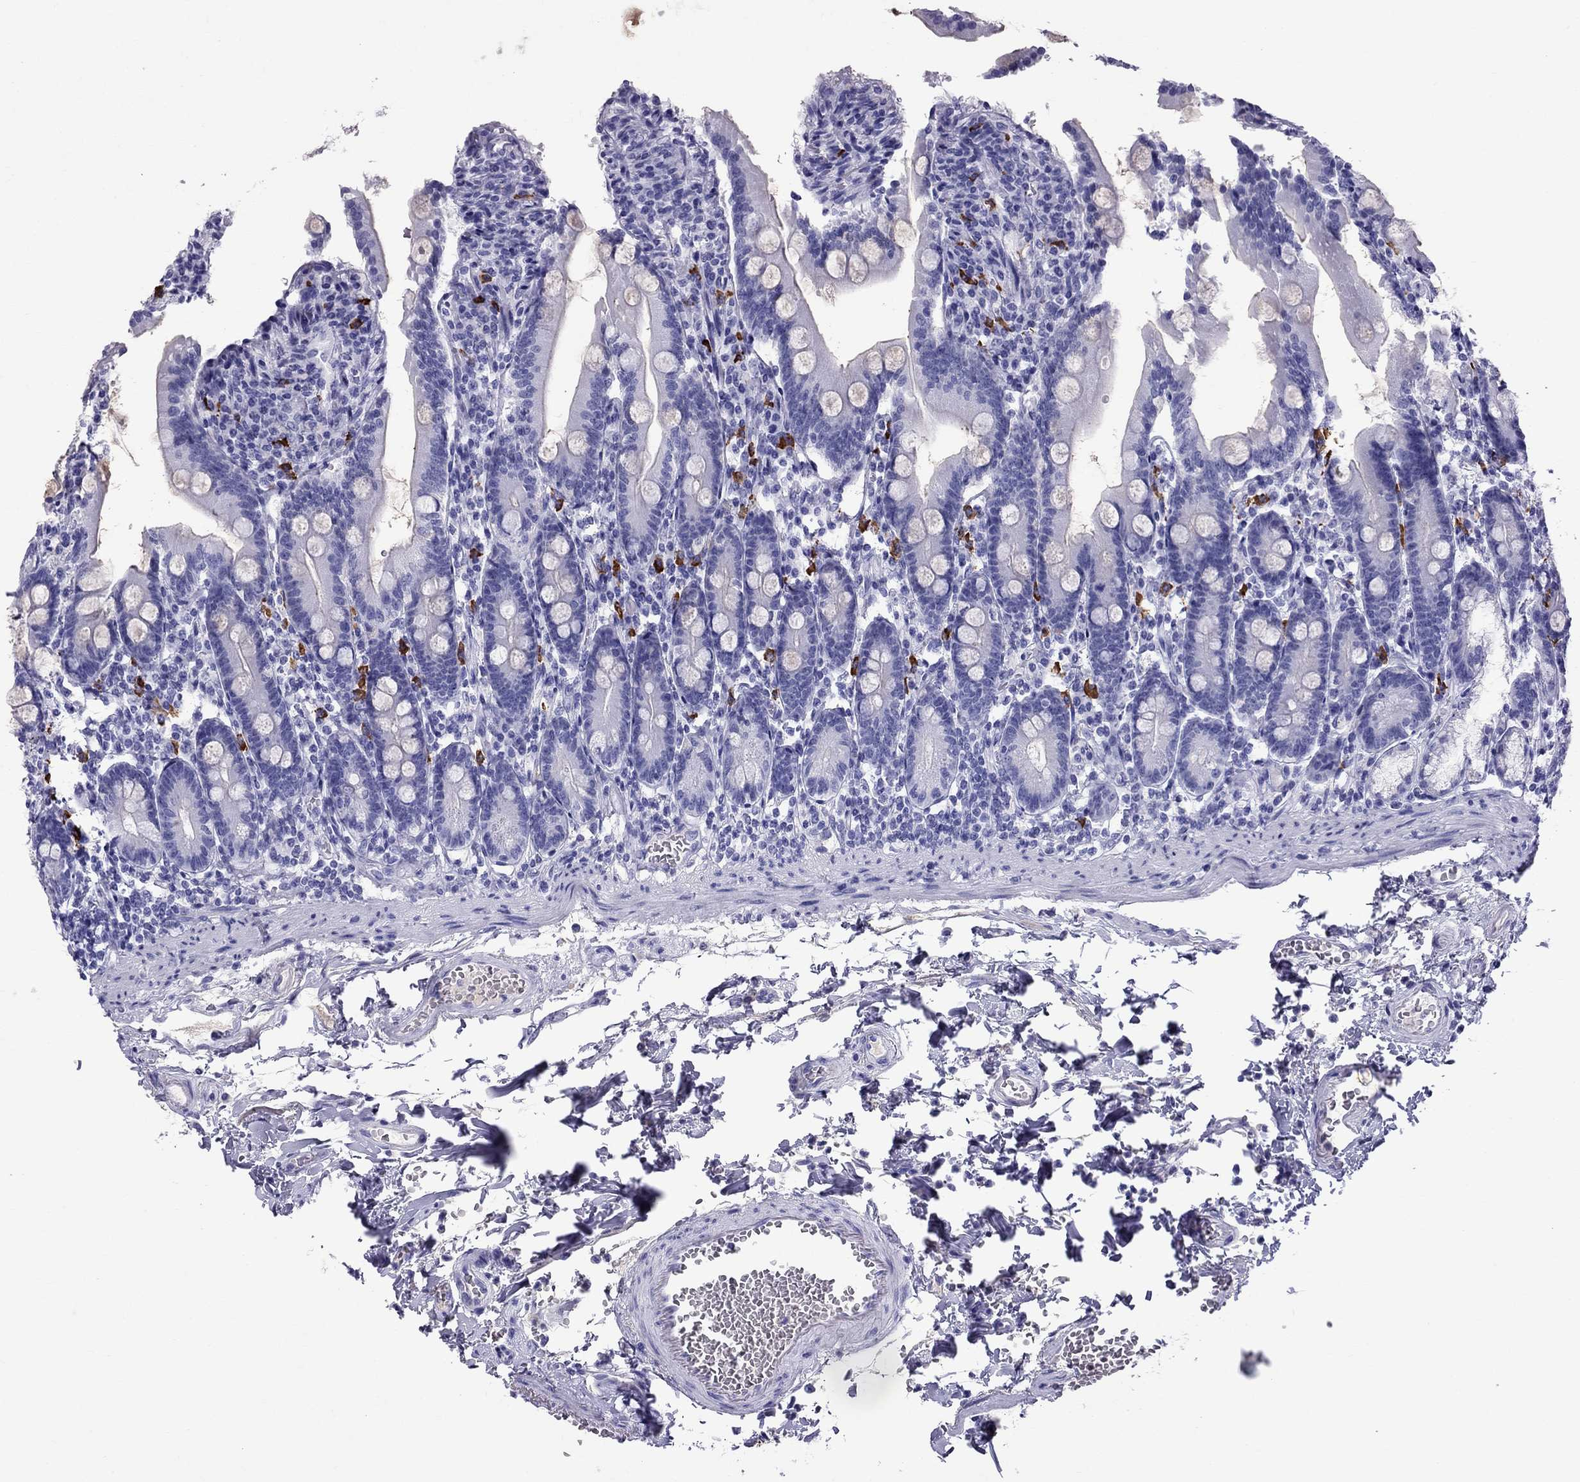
{"staining": {"intensity": "negative", "quantity": "none", "location": "none"}, "tissue": "duodenum", "cell_type": "Glandular cells", "image_type": "normal", "snomed": [{"axis": "morphology", "description": "Normal tissue, NOS"}, {"axis": "topography", "description": "Duodenum"}], "caption": "High magnification brightfield microscopy of normal duodenum stained with DAB (3,3'-diaminobenzidine) (brown) and counterstained with hematoxylin (blue): glandular cells show no significant expression. The staining was performed using DAB to visualize the protein expression in brown, while the nuclei were stained in blue with hematoxylin (Magnification: 20x).", "gene": "SCART1", "patient": {"sex": "female", "age": 67}}